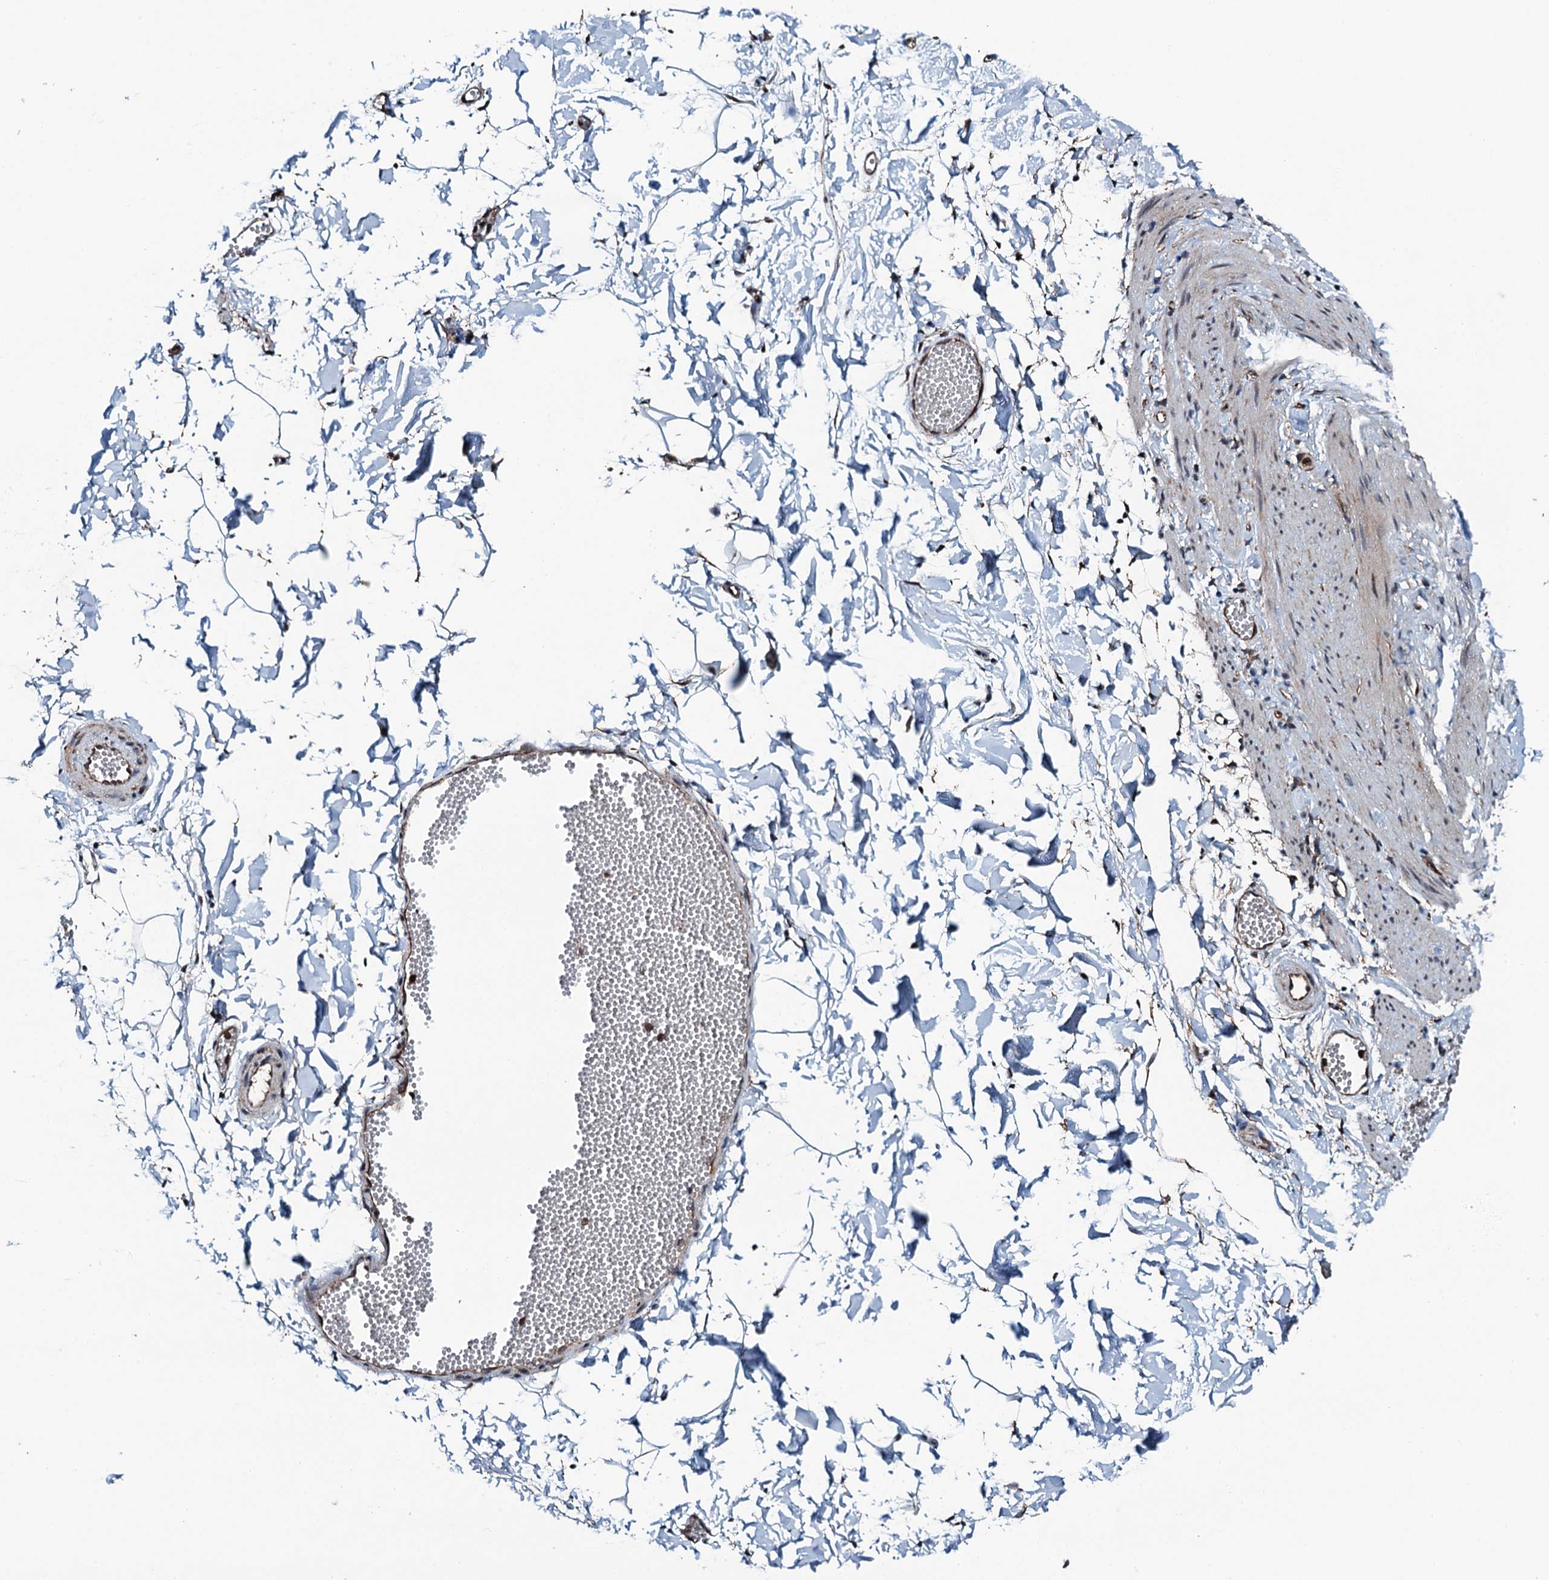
{"staining": {"intensity": "strong", "quantity": ">75%", "location": "cytoplasmic/membranous"}, "tissue": "adipose tissue", "cell_type": "Adipocytes", "image_type": "normal", "snomed": [{"axis": "morphology", "description": "Normal tissue, NOS"}, {"axis": "topography", "description": "Gallbladder"}, {"axis": "topography", "description": "Peripheral nerve tissue"}], "caption": "Approximately >75% of adipocytes in benign adipose tissue demonstrate strong cytoplasmic/membranous protein staining as visualized by brown immunohistochemical staining.", "gene": "WHAMM", "patient": {"sex": "male", "age": 38}}